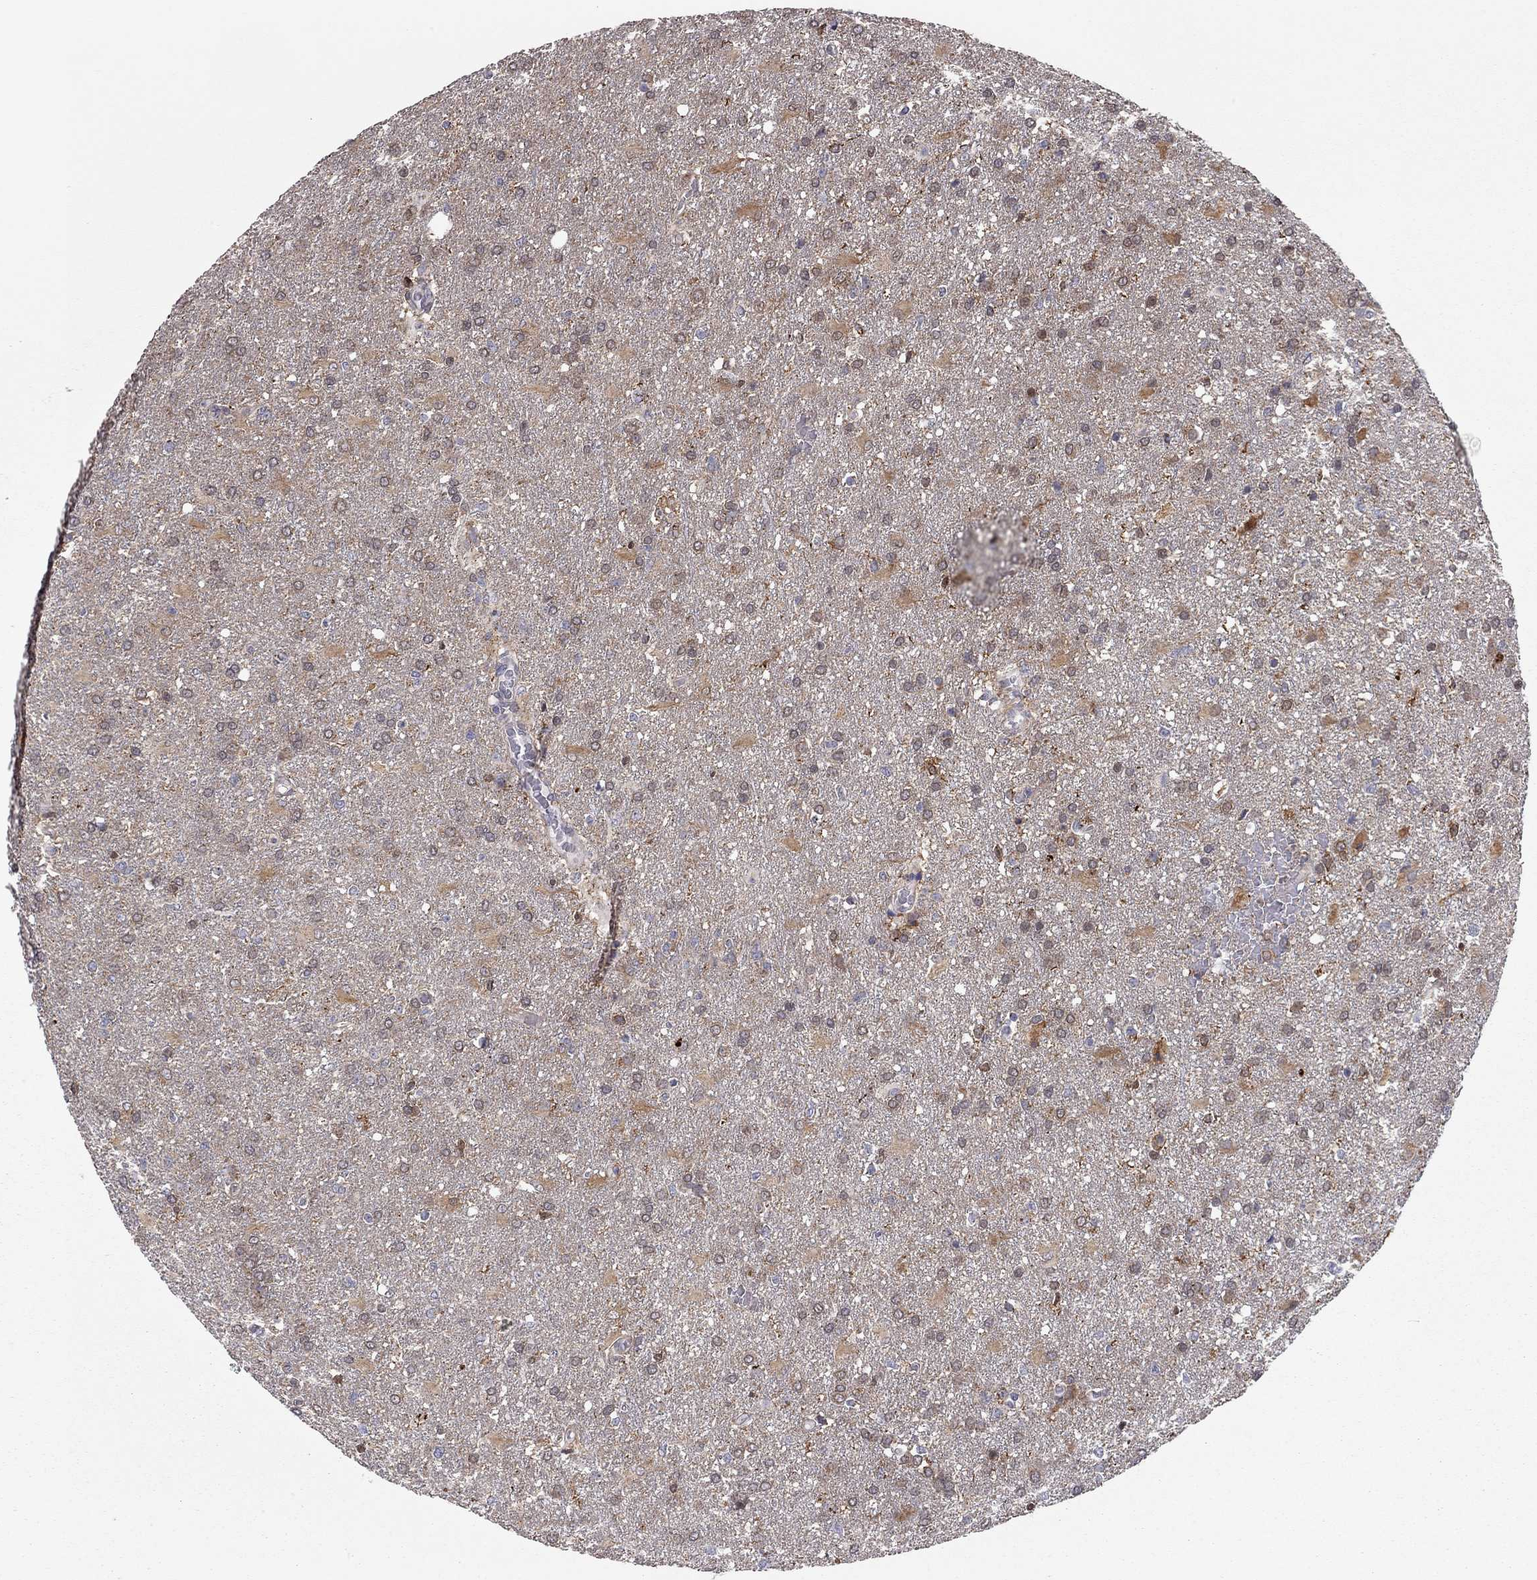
{"staining": {"intensity": "moderate", "quantity": "<25%", "location": "cytoplasmic/membranous"}, "tissue": "glioma", "cell_type": "Tumor cells", "image_type": "cancer", "snomed": [{"axis": "morphology", "description": "Glioma, malignant, High grade"}, {"axis": "topography", "description": "Brain"}], "caption": "Malignant high-grade glioma stained with a brown dye shows moderate cytoplasmic/membranous positive staining in approximately <25% of tumor cells.", "gene": "DUSP7", "patient": {"sex": "male", "age": 68}}